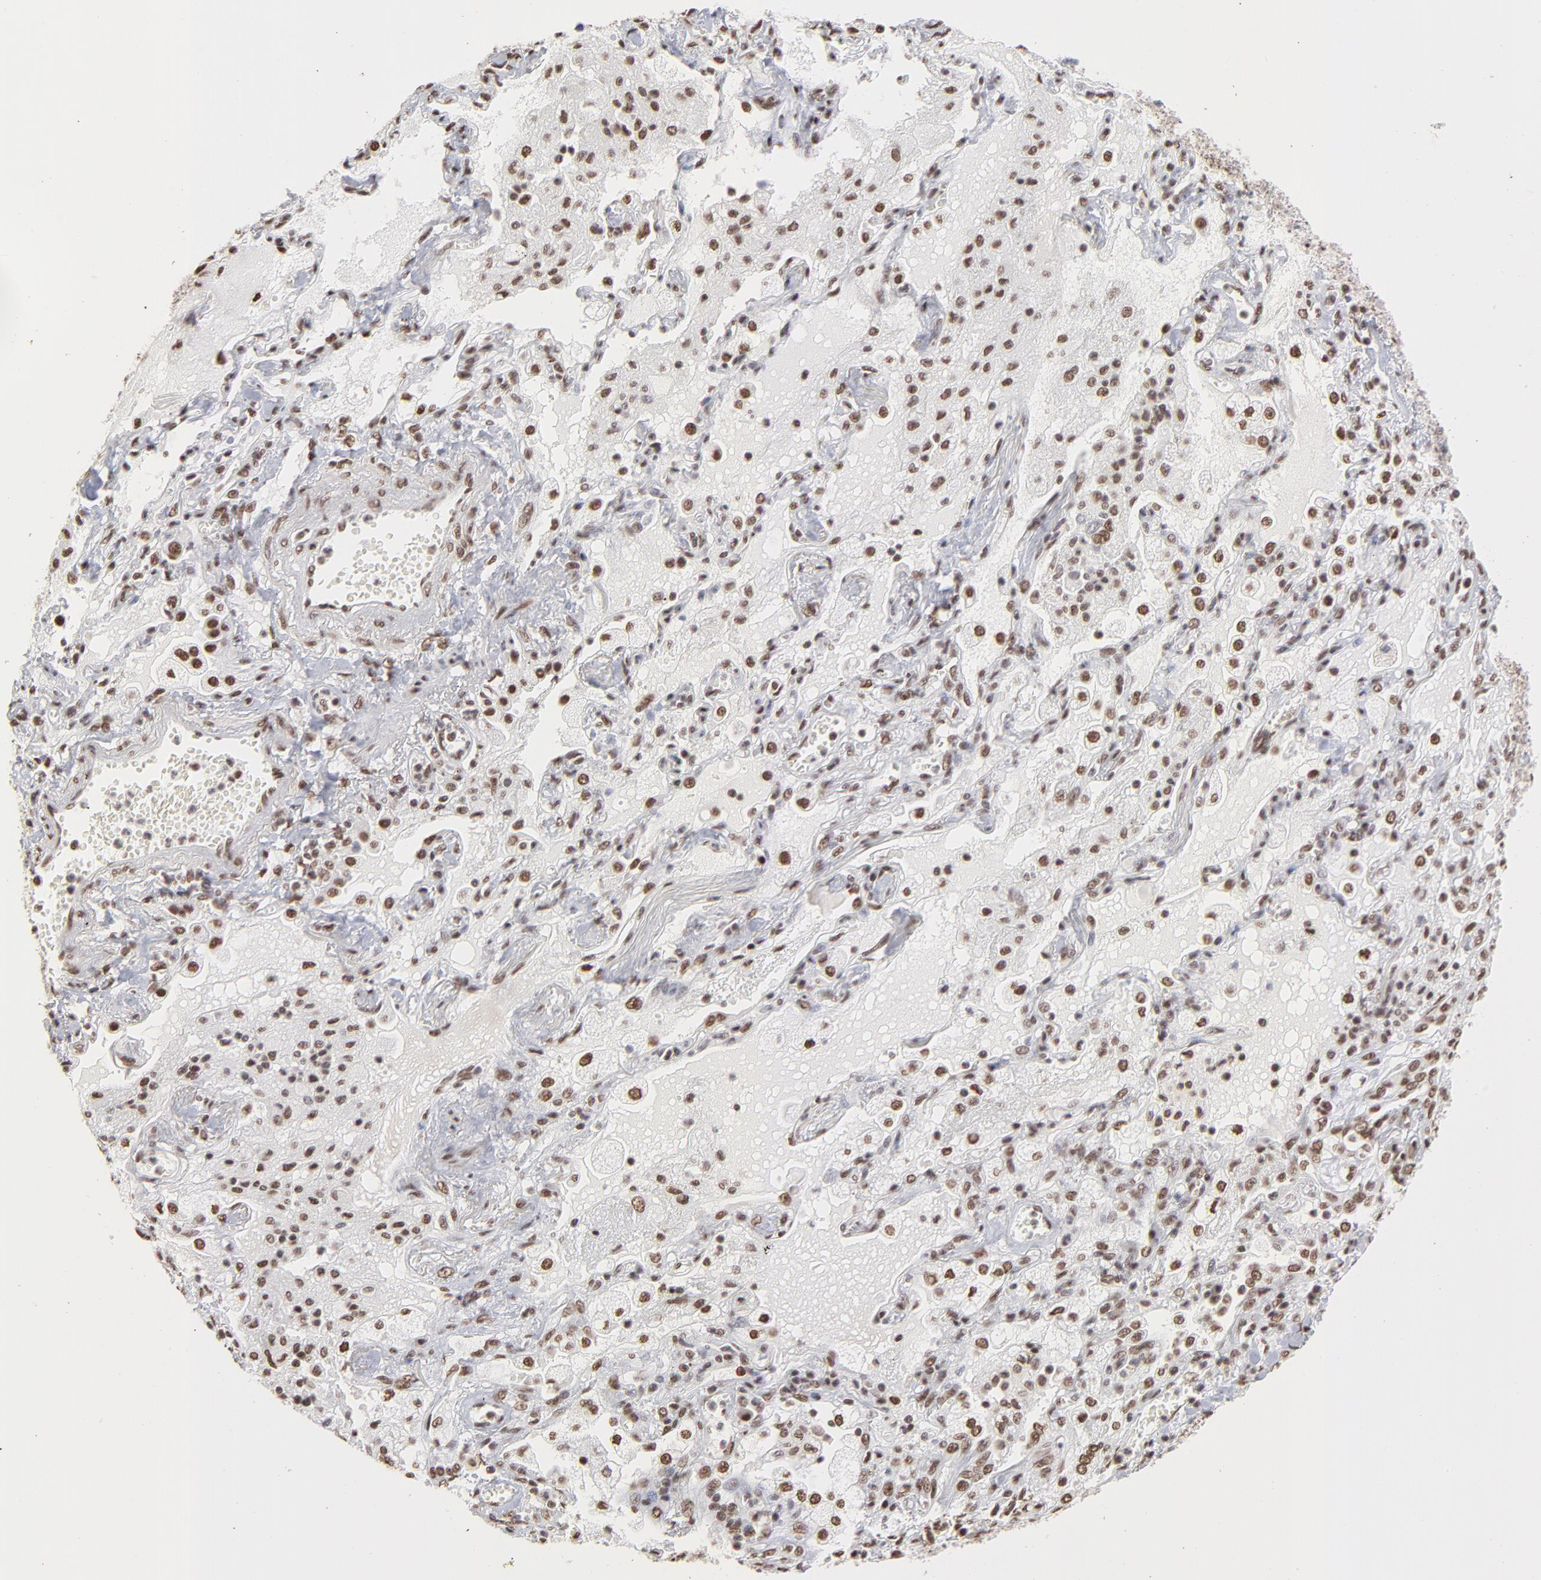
{"staining": {"intensity": "strong", "quantity": ">75%", "location": "nuclear"}, "tissue": "lung cancer", "cell_type": "Tumor cells", "image_type": "cancer", "snomed": [{"axis": "morphology", "description": "Squamous cell carcinoma, NOS"}, {"axis": "topography", "description": "Lung"}], "caption": "Immunohistochemistry (IHC) (DAB) staining of squamous cell carcinoma (lung) exhibits strong nuclear protein expression in approximately >75% of tumor cells. The protein is stained brown, and the nuclei are stained in blue (DAB IHC with brightfield microscopy, high magnification).", "gene": "ZNF3", "patient": {"sex": "female", "age": 76}}